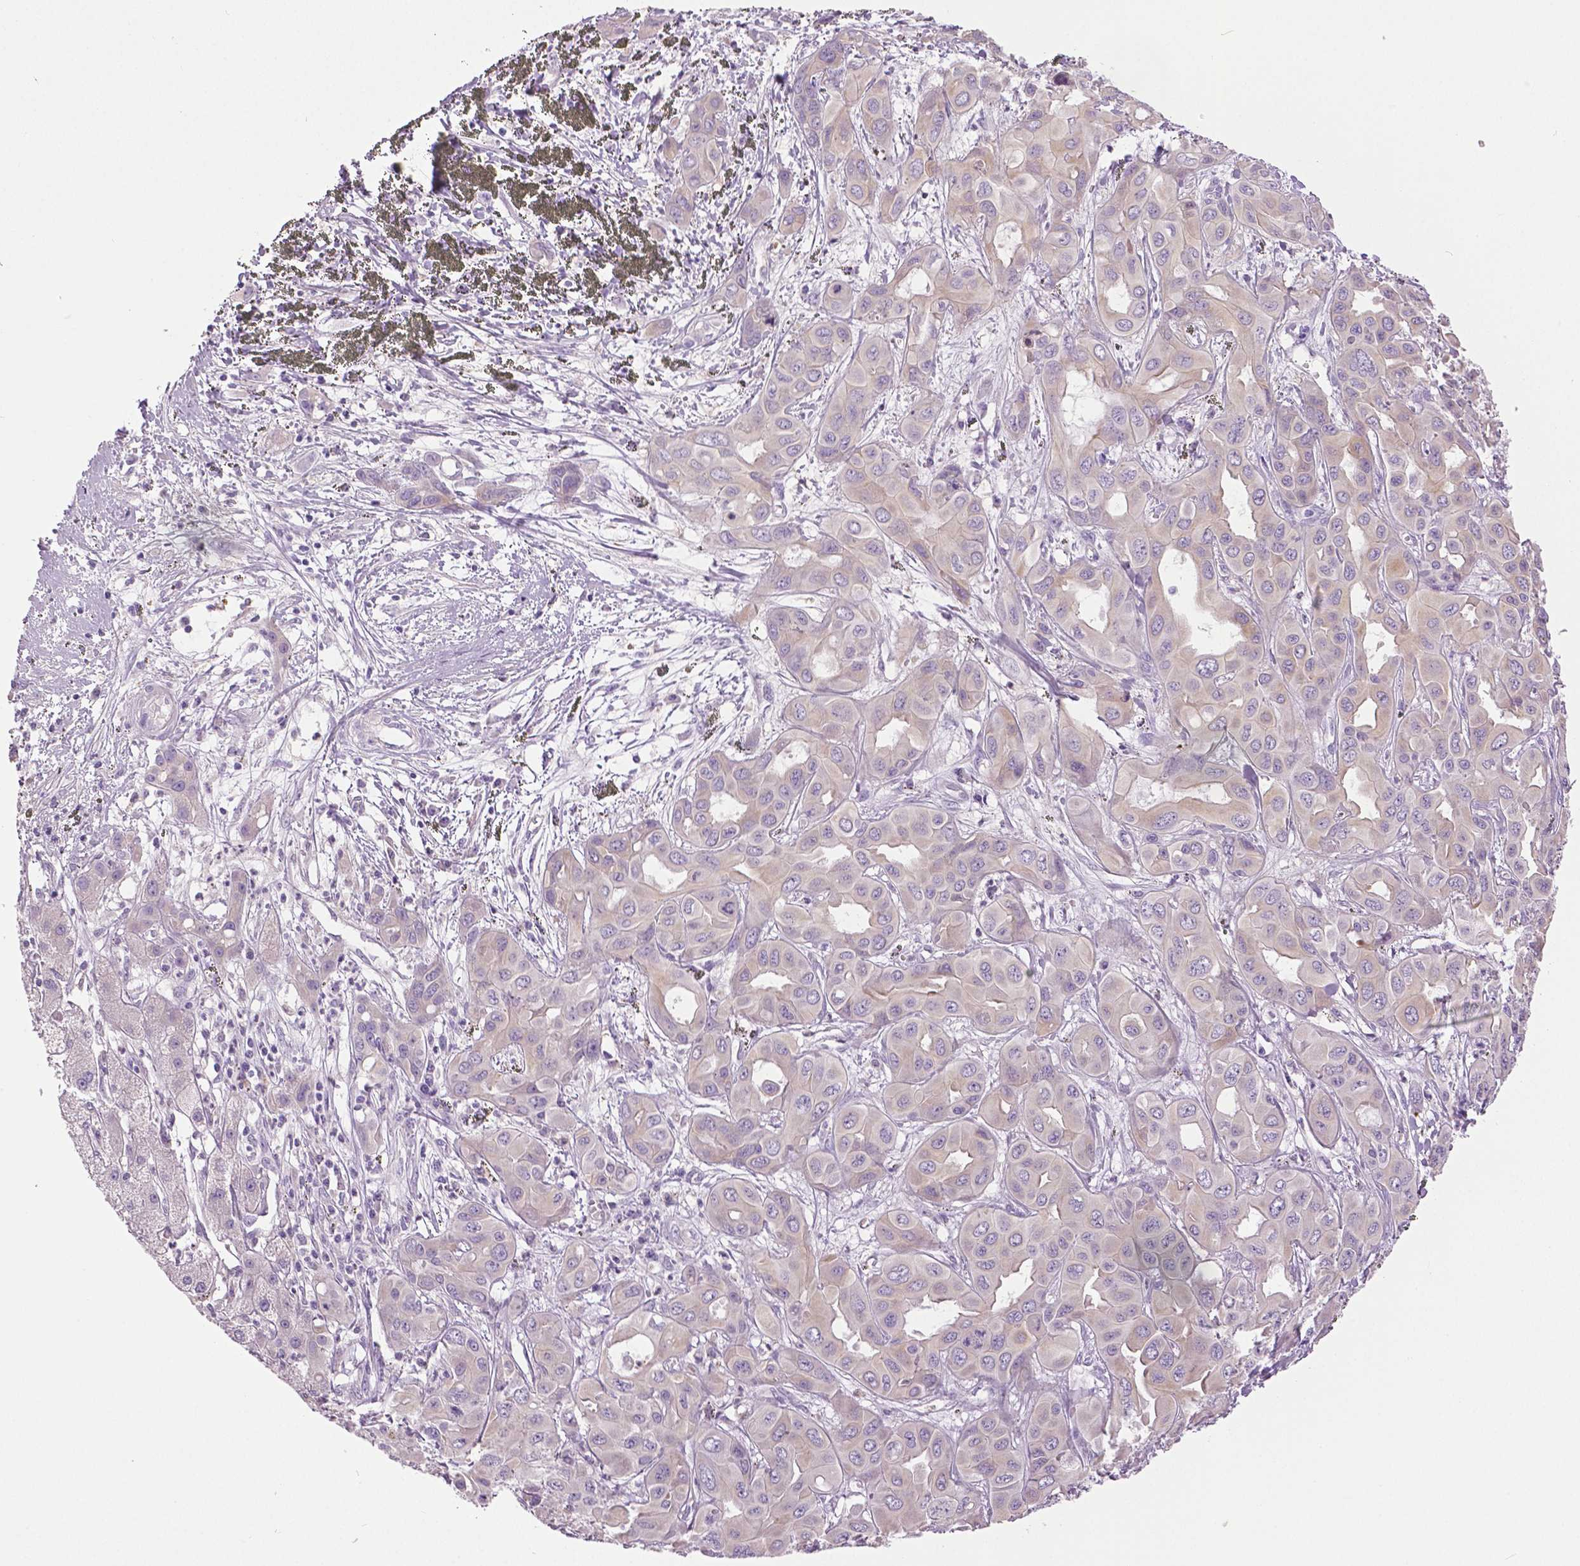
{"staining": {"intensity": "negative", "quantity": "none", "location": "none"}, "tissue": "liver cancer", "cell_type": "Tumor cells", "image_type": "cancer", "snomed": [{"axis": "morphology", "description": "Cholangiocarcinoma"}, {"axis": "topography", "description": "Liver"}], "caption": "Liver cancer (cholangiocarcinoma) was stained to show a protein in brown. There is no significant expression in tumor cells.", "gene": "DNAH12", "patient": {"sex": "female", "age": 60}}